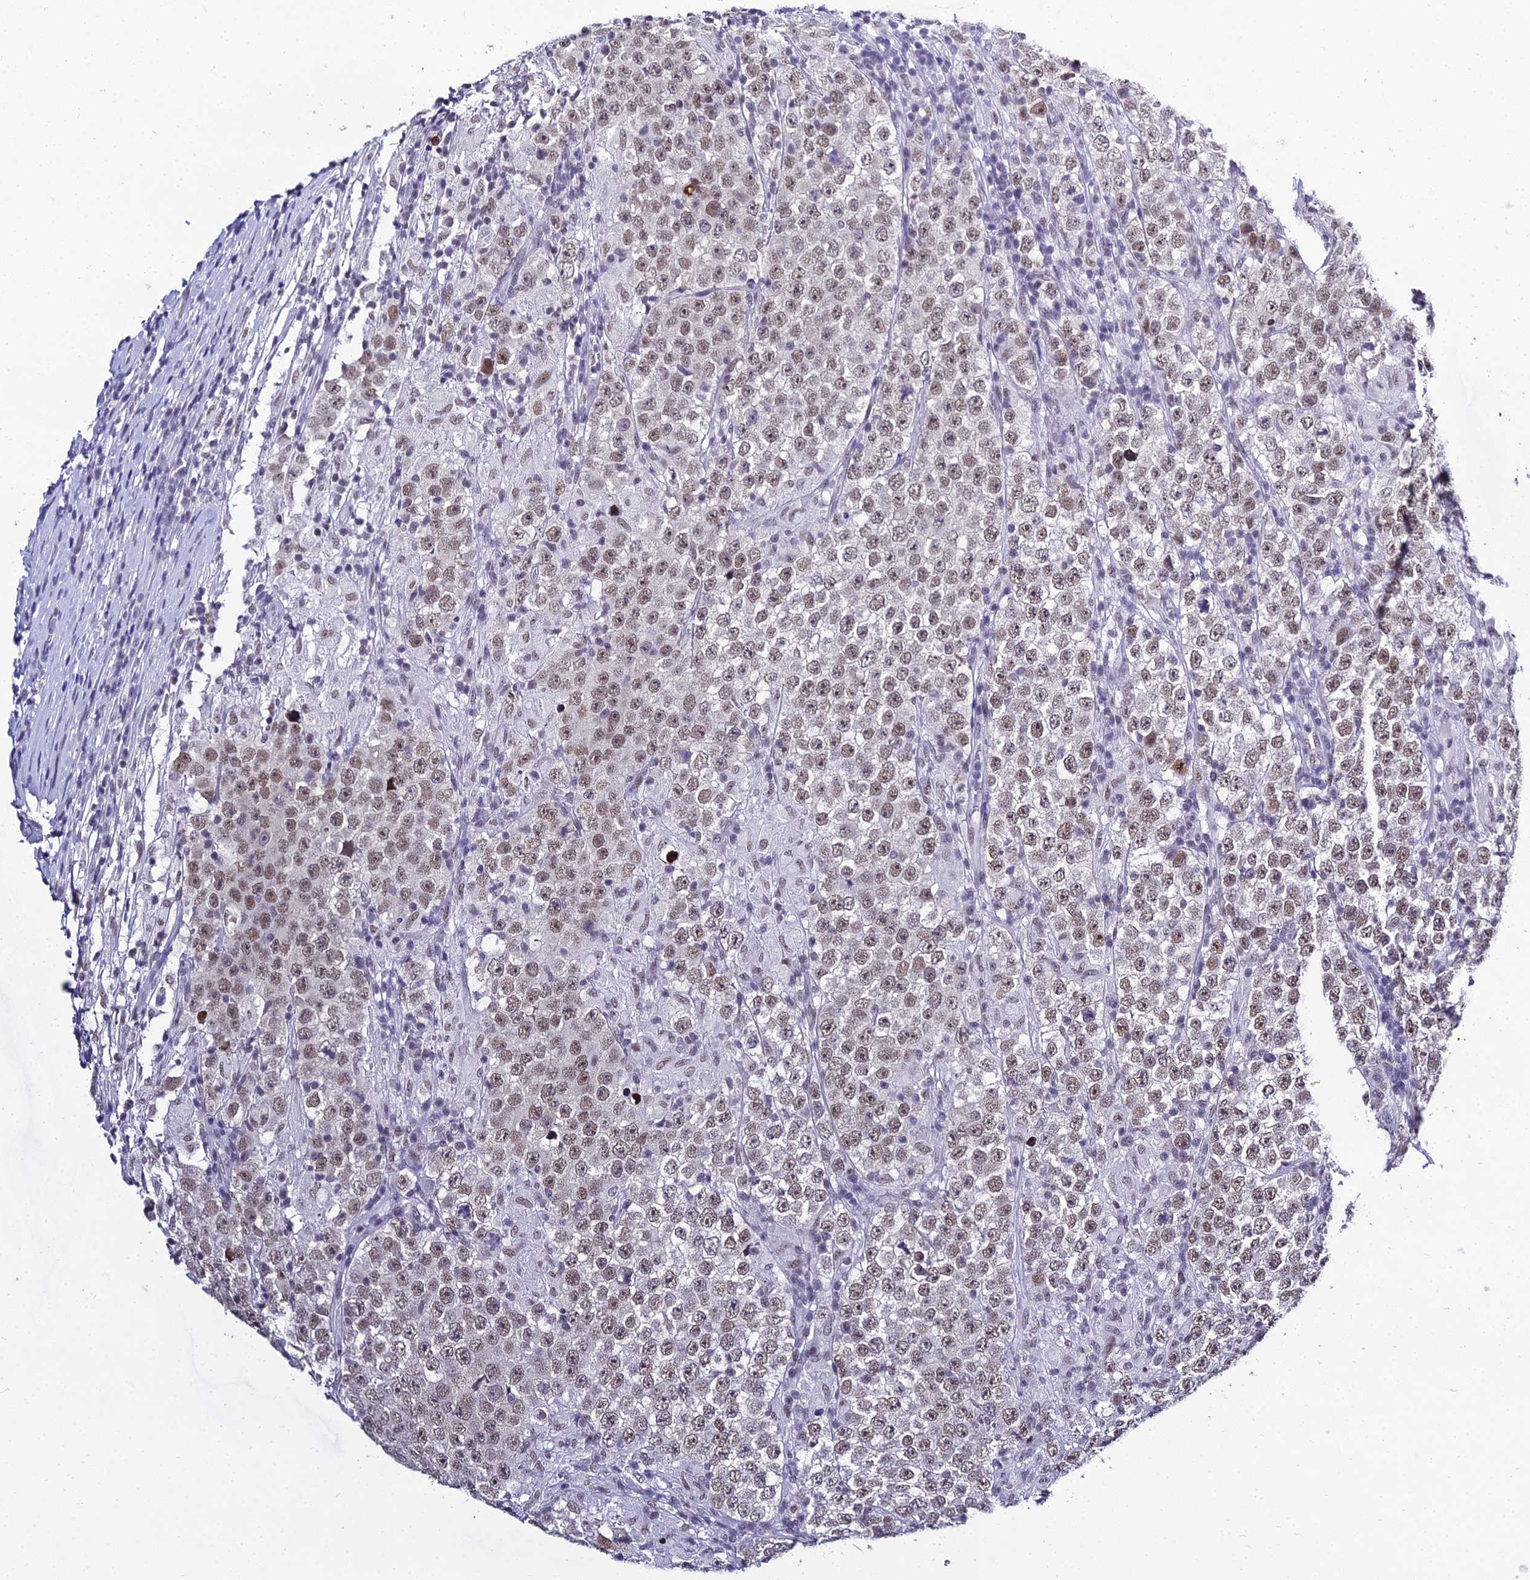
{"staining": {"intensity": "moderate", "quantity": ">75%", "location": "nuclear"}, "tissue": "testis cancer", "cell_type": "Tumor cells", "image_type": "cancer", "snomed": [{"axis": "morphology", "description": "Normal tissue, NOS"}, {"axis": "morphology", "description": "Urothelial carcinoma, High grade"}, {"axis": "morphology", "description": "Seminoma, NOS"}, {"axis": "morphology", "description": "Carcinoma, Embryonal, NOS"}, {"axis": "topography", "description": "Urinary bladder"}, {"axis": "topography", "description": "Testis"}], "caption": "Immunohistochemical staining of human embryonal carcinoma (testis) demonstrates moderate nuclear protein staining in approximately >75% of tumor cells.", "gene": "PPP4R2", "patient": {"sex": "male", "age": 41}}